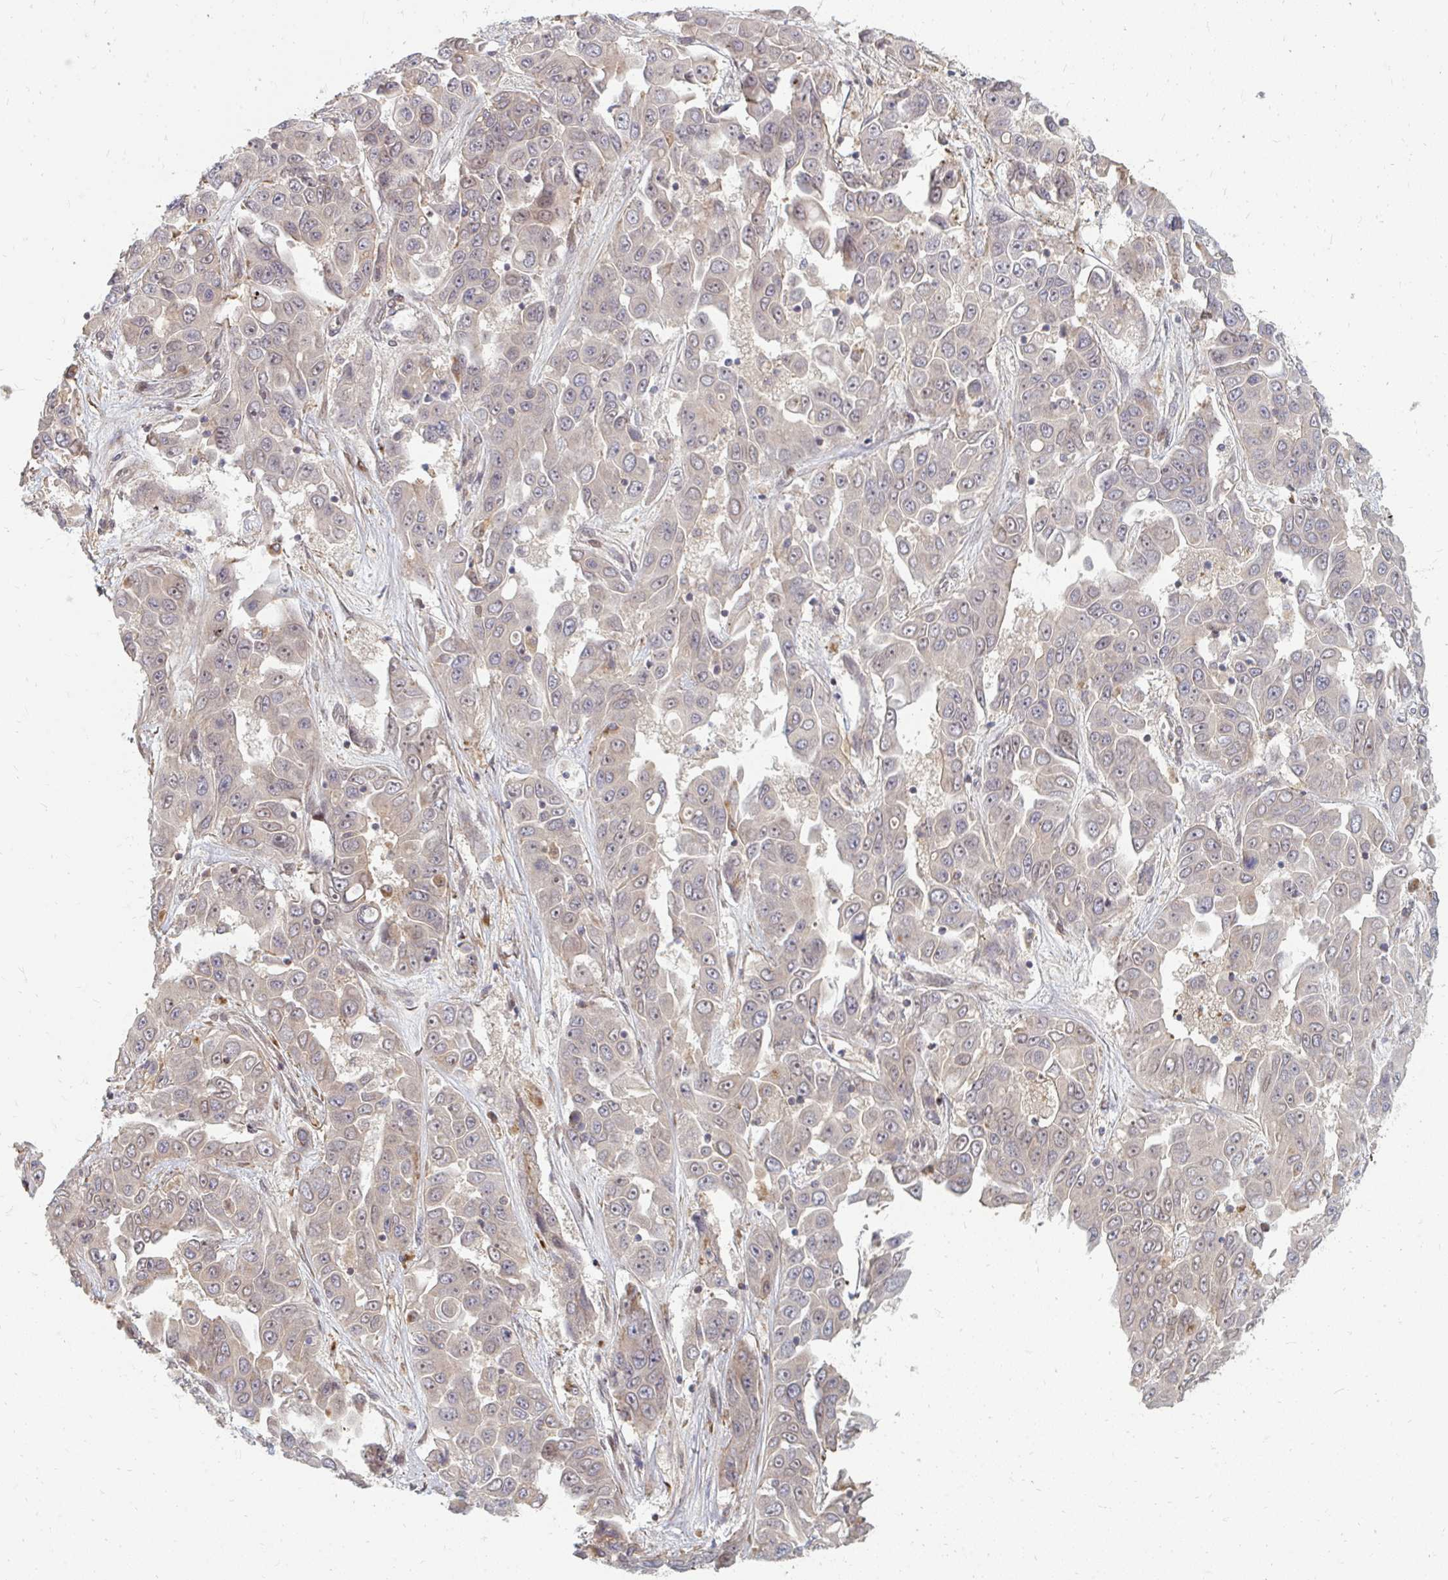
{"staining": {"intensity": "negative", "quantity": "none", "location": "none"}, "tissue": "liver cancer", "cell_type": "Tumor cells", "image_type": "cancer", "snomed": [{"axis": "morphology", "description": "Cholangiocarcinoma"}, {"axis": "topography", "description": "Liver"}], "caption": "Liver cholangiocarcinoma was stained to show a protein in brown. There is no significant positivity in tumor cells.", "gene": "ZNF285", "patient": {"sex": "female", "age": 52}}